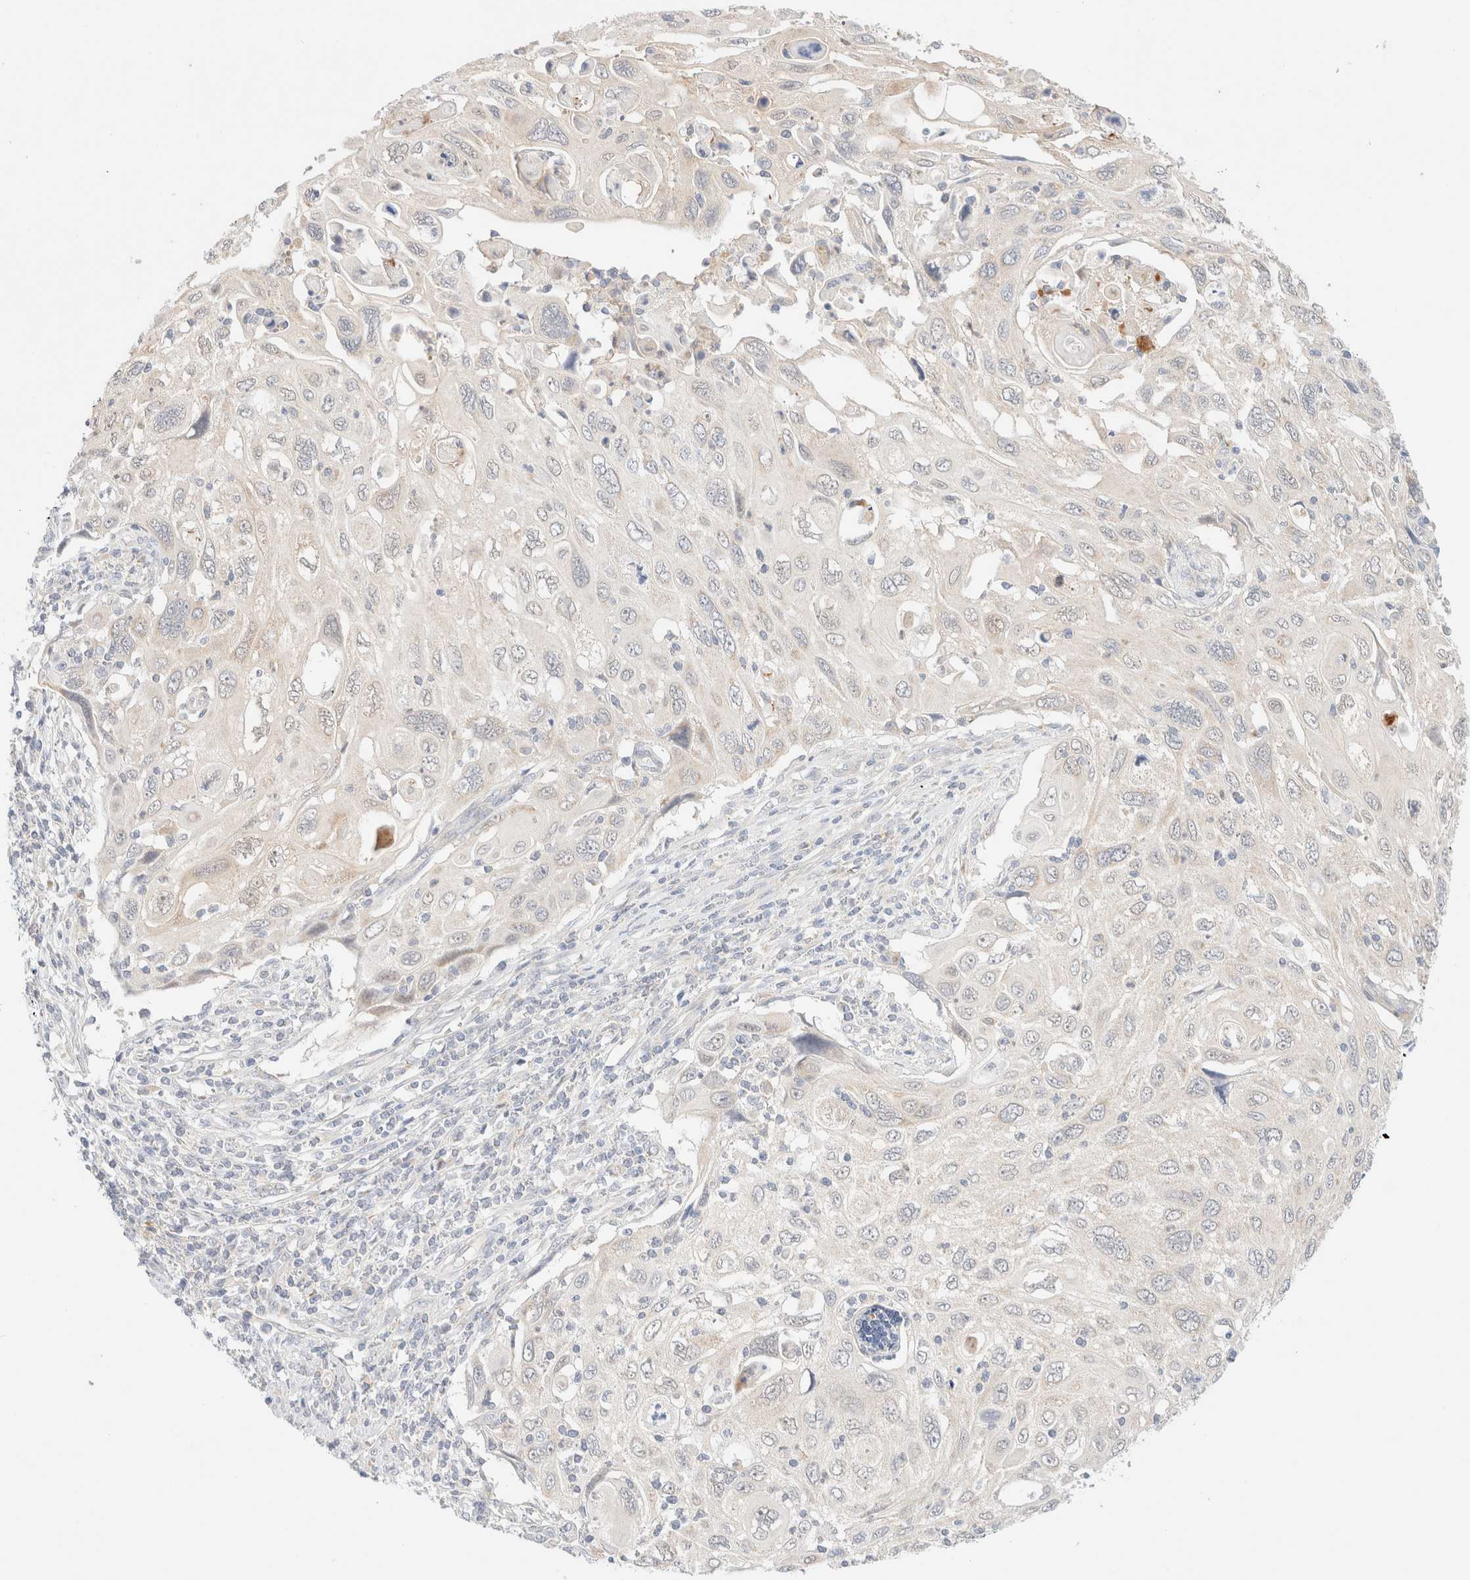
{"staining": {"intensity": "weak", "quantity": "<25%", "location": "cytoplasmic/membranous"}, "tissue": "cervical cancer", "cell_type": "Tumor cells", "image_type": "cancer", "snomed": [{"axis": "morphology", "description": "Squamous cell carcinoma, NOS"}, {"axis": "topography", "description": "Cervix"}], "caption": "This is an IHC photomicrograph of squamous cell carcinoma (cervical). There is no positivity in tumor cells.", "gene": "UNC13B", "patient": {"sex": "female", "age": 70}}